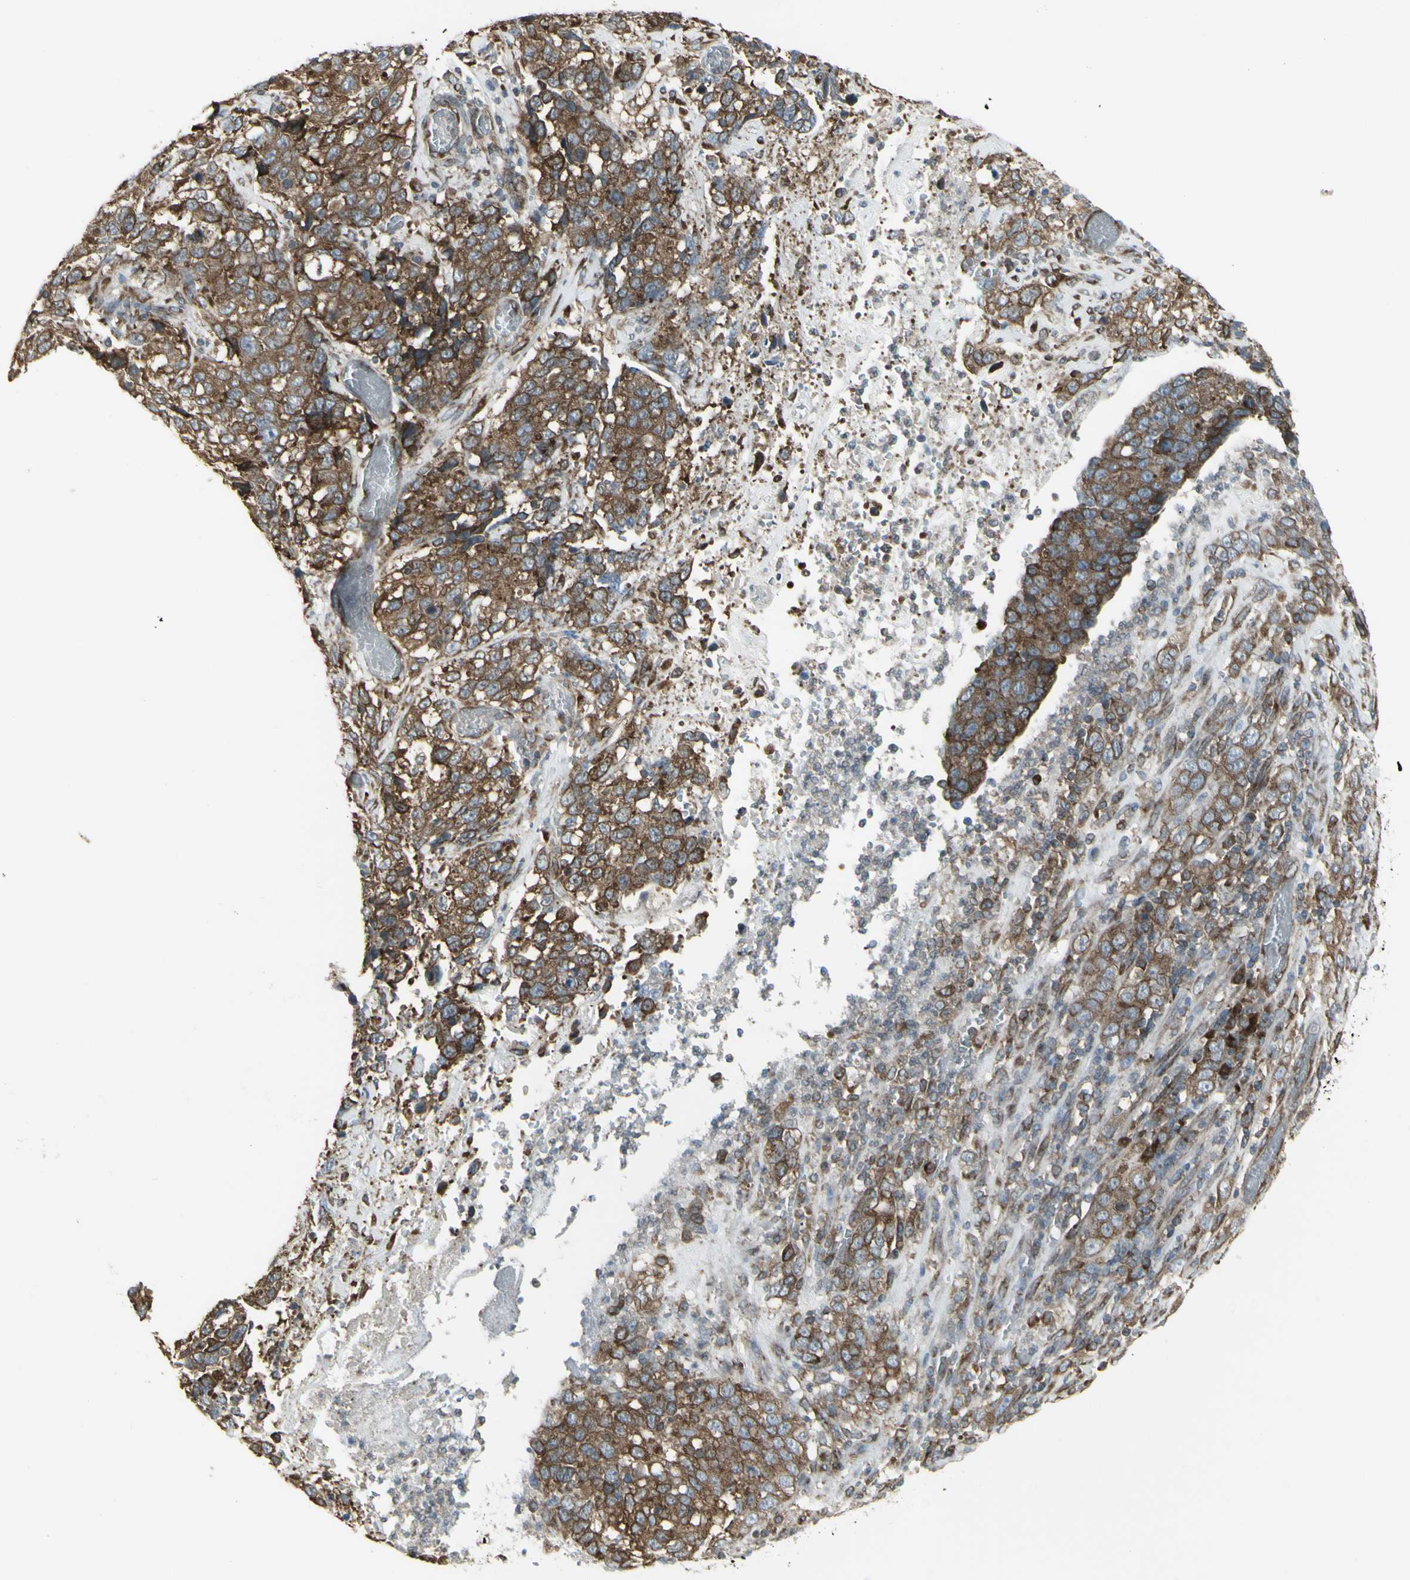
{"staining": {"intensity": "strong", "quantity": ">75%", "location": "cytoplasmic/membranous"}, "tissue": "stomach cancer", "cell_type": "Tumor cells", "image_type": "cancer", "snomed": [{"axis": "morphology", "description": "Normal tissue, NOS"}, {"axis": "morphology", "description": "Adenocarcinoma, NOS"}, {"axis": "topography", "description": "Stomach"}], "caption": "Immunohistochemical staining of adenocarcinoma (stomach) exhibits high levels of strong cytoplasmic/membranous protein expression in approximately >75% of tumor cells.", "gene": "FKBP3", "patient": {"sex": "male", "age": 48}}